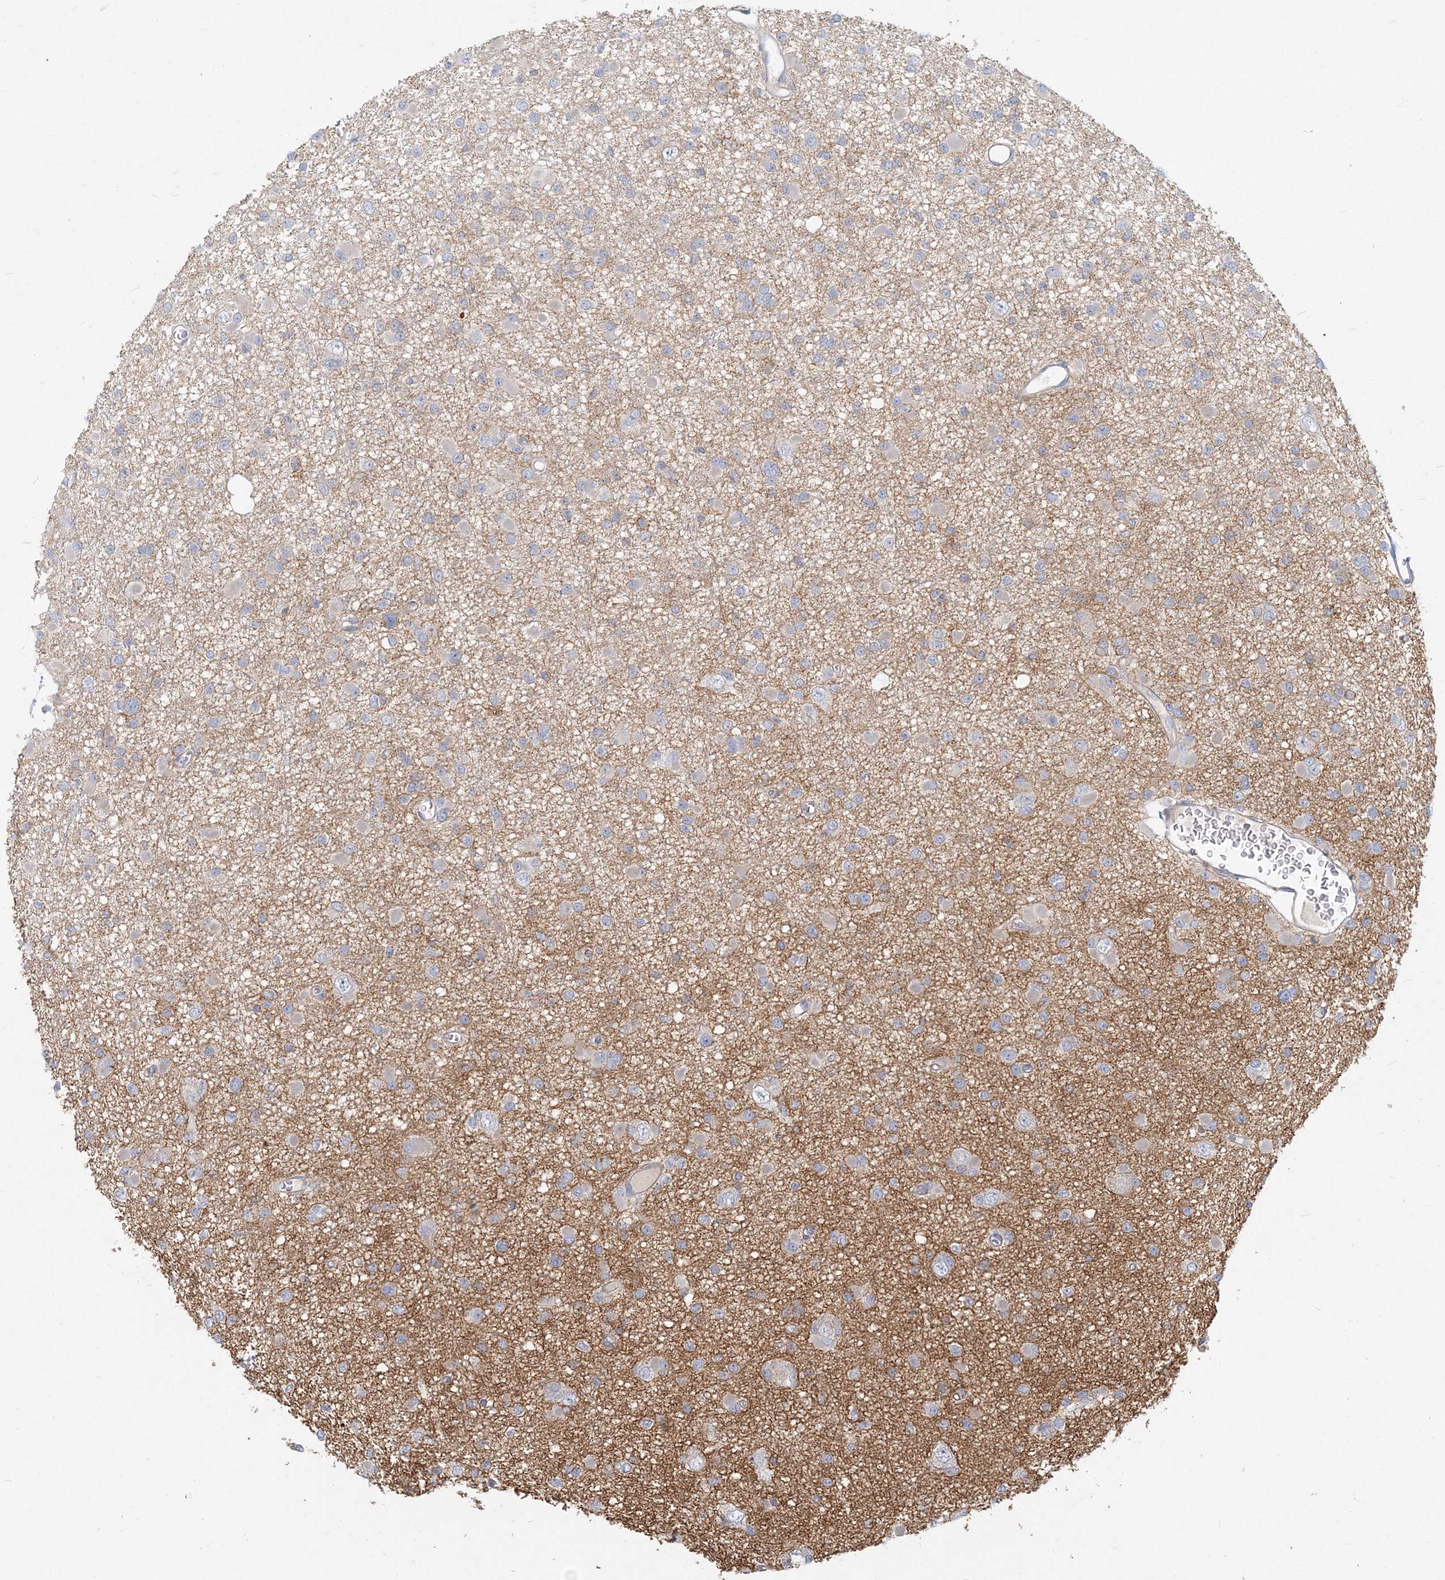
{"staining": {"intensity": "negative", "quantity": "none", "location": "none"}, "tissue": "glioma", "cell_type": "Tumor cells", "image_type": "cancer", "snomed": [{"axis": "morphology", "description": "Glioma, malignant, Low grade"}, {"axis": "topography", "description": "Brain"}], "caption": "Immunohistochemical staining of human malignant low-grade glioma displays no significant staining in tumor cells.", "gene": "GMPPA", "patient": {"sex": "female", "age": 22}}